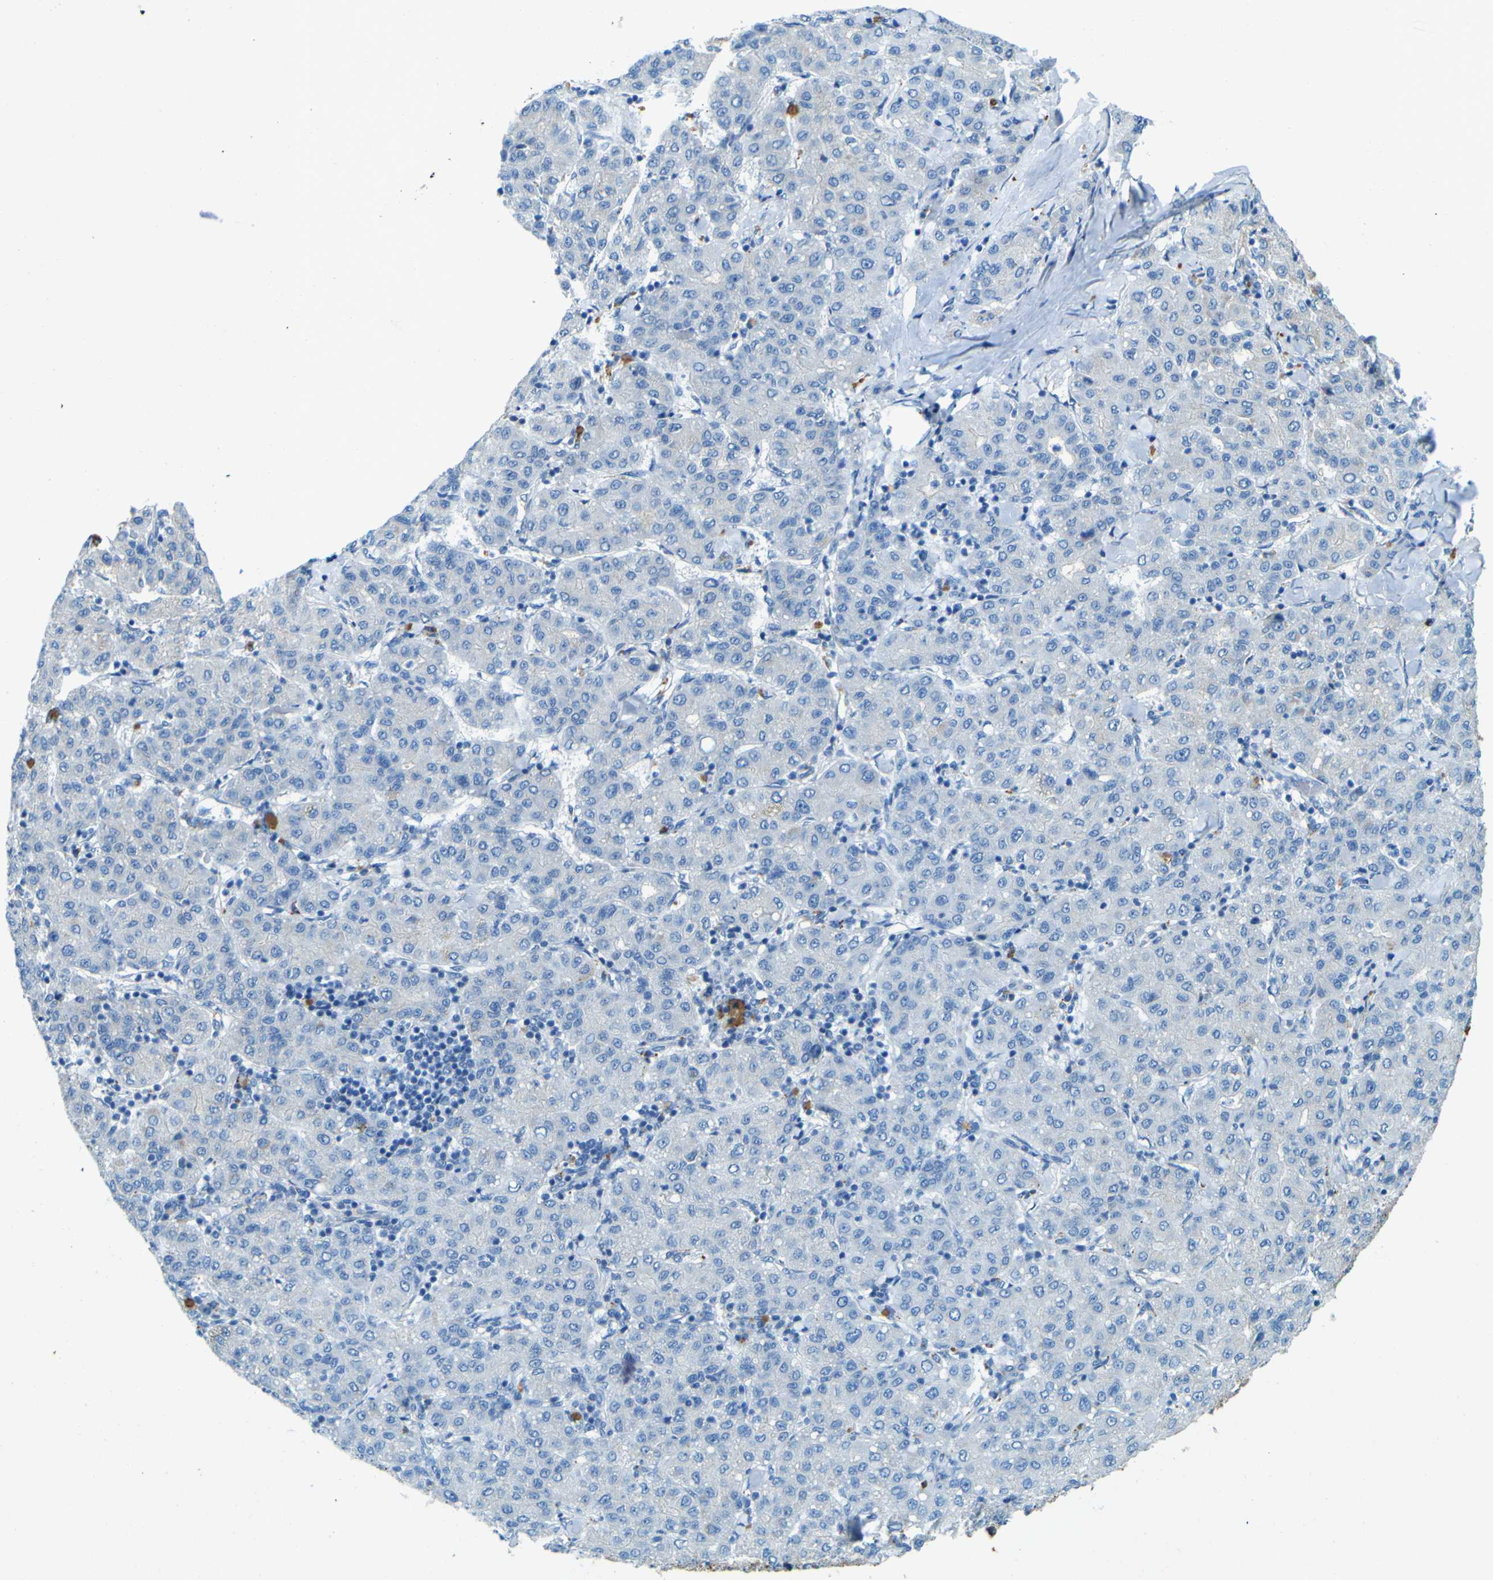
{"staining": {"intensity": "negative", "quantity": "none", "location": "none"}, "tissue": "liver cancer", "cell_type": "Tumor cells", "image_type": "cancer", "snomed": [{"axis": "morphology", "description": "Carcinoma, Hepatocellular, NOS"}, {"axis": "topography", "description": "Liver"}], "caption": "DAB immunohistochemical staining of human liver cancer reveals no significant positivity in tumor cells.", "gene": "PDE9A", "patient": {"sex": "male", "age": 65}}